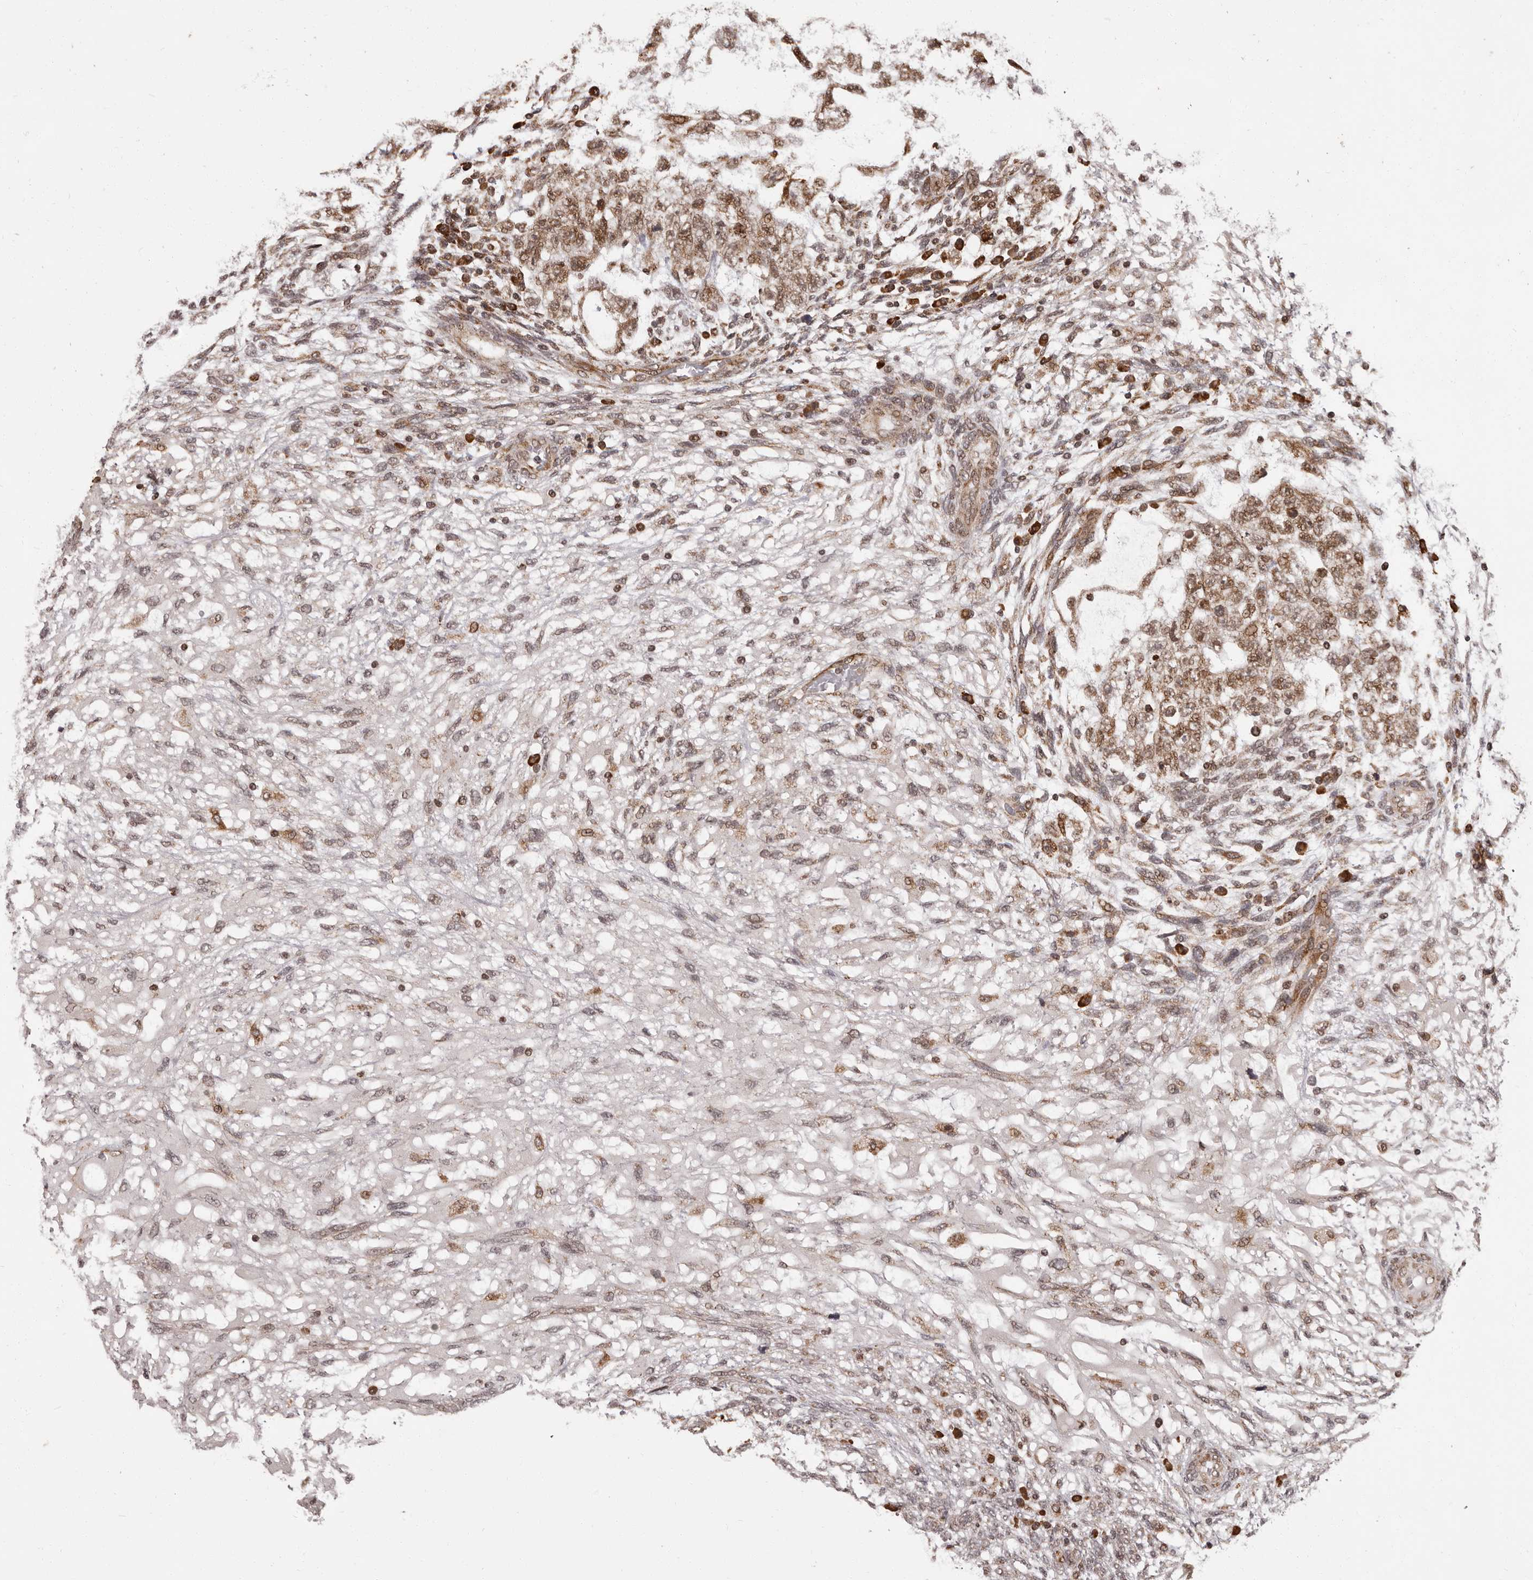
{"staining": {"intensity": "moderate", "quantity": ">75%", "location": "cytoplasmic/membranous,nuclear"}, "tissue": "testis cancer", "cell_type": "Tumor cells", "image_type": "cancer", "snomed": [{"axis": "morphology", "description": "Normal tissue, NOS"}, {"axis": "morphology", "description": "Carcinoma, Embryonal, NOS"}, {"axis": "topography", "description": "Testis"}], "caption": "Protein staining reveals moderate cytoplasmic/membranous and nuclear positivity in about >75% of tumor cells in testis cancer. Immunohistochemistry stains the protein in brown and the nuclei are stained blue.", "gene": "IL32", "patient": {"sex": "male", "age": 36}}